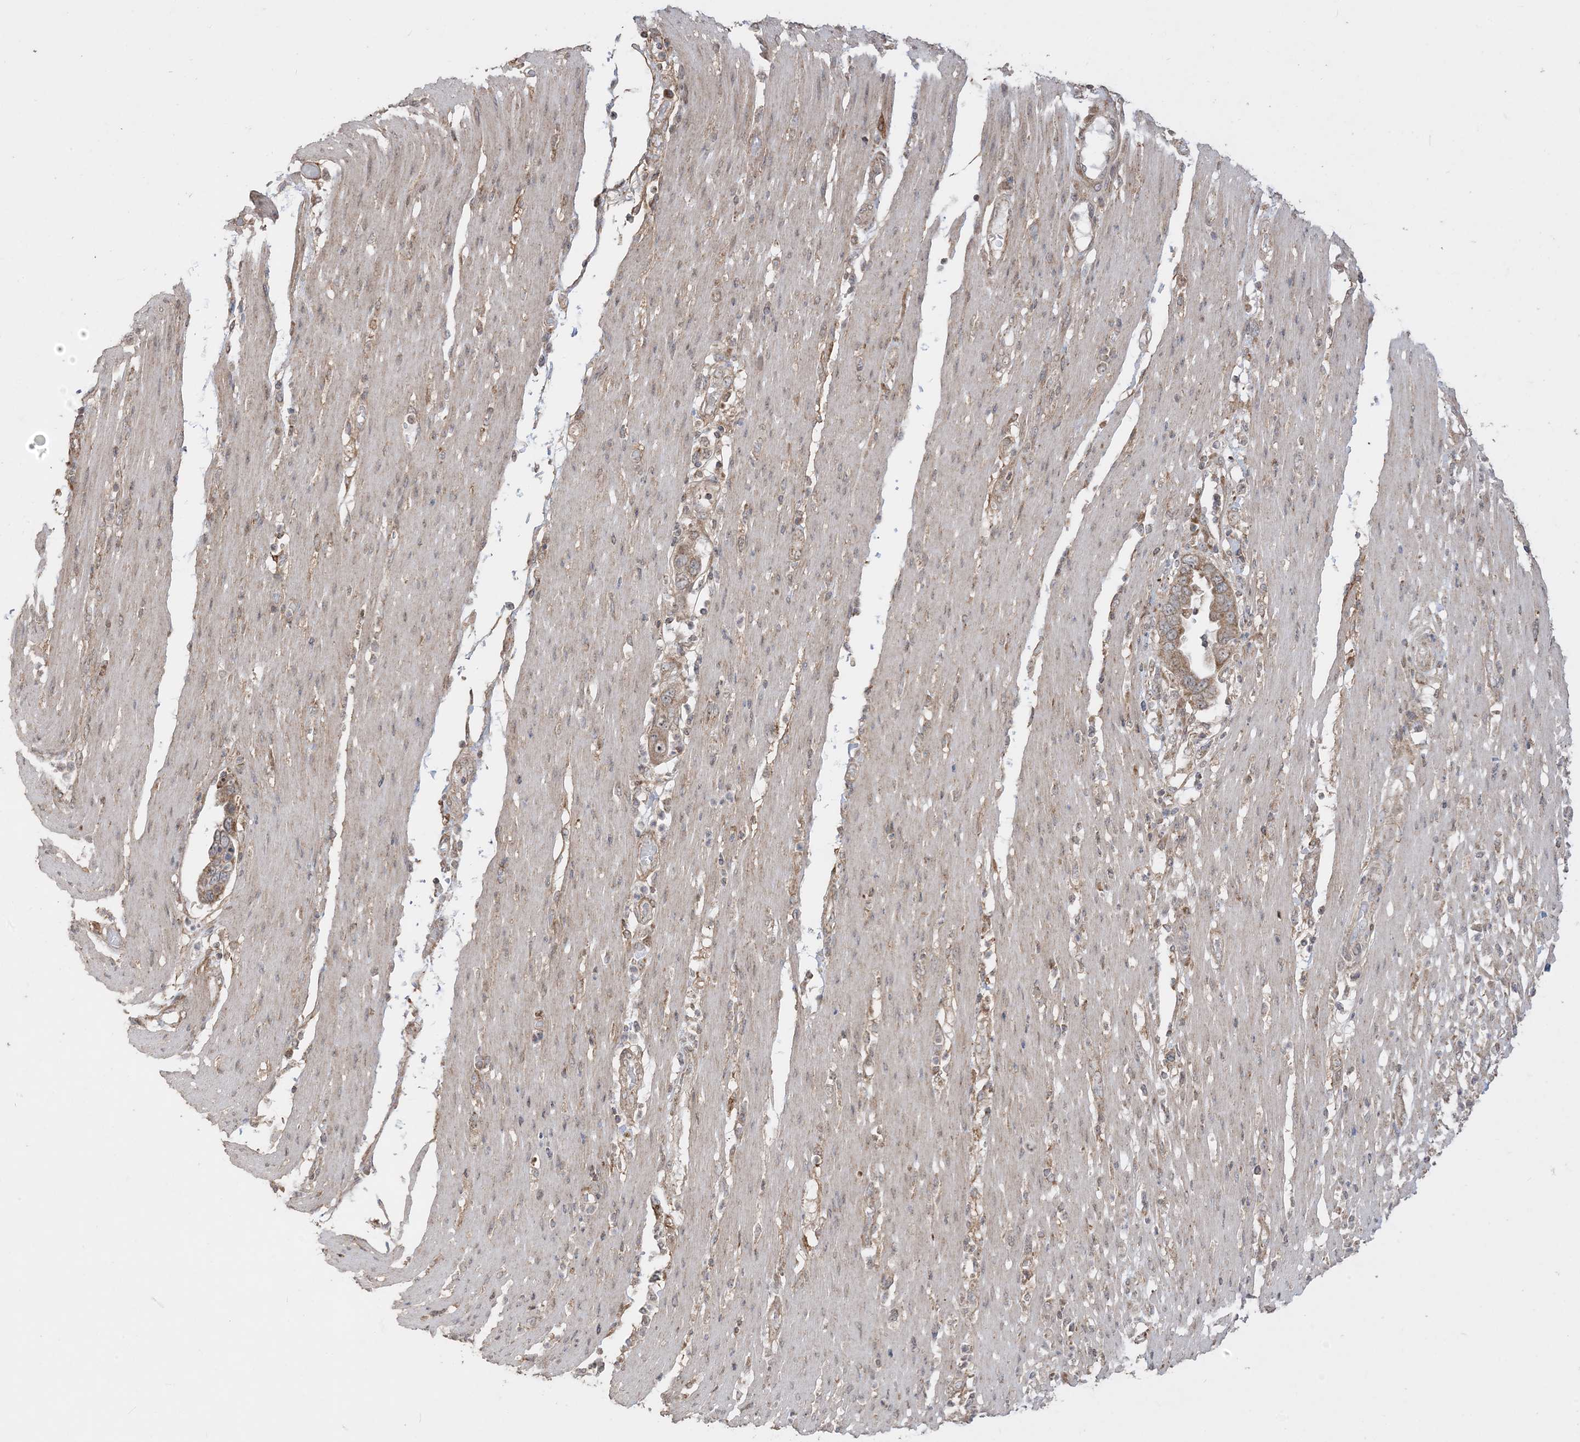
{"staining": {"intensity": "strong", "quantity": ">75%", "location": "cytoplasmic/membranous"}, "tissue": "pancreatic cancer", "cell_type": "Tumor cells", "image_type": "cancer", "snomed": [{"axis": "morphology", "description": "Adenocarcinoma, NOS"}, {"axis": "topography", "description": "Pancreas"}], "caption": "This photomicrograph reveals immunohistochemistry staining of human pancreatic cancer (adenocarcinoma), with high strong cytoplasmic/membranous staining in about >75% of tumor cells.", "gene": "SIRT3", "patient": {"sex": "female", "age": 71}}